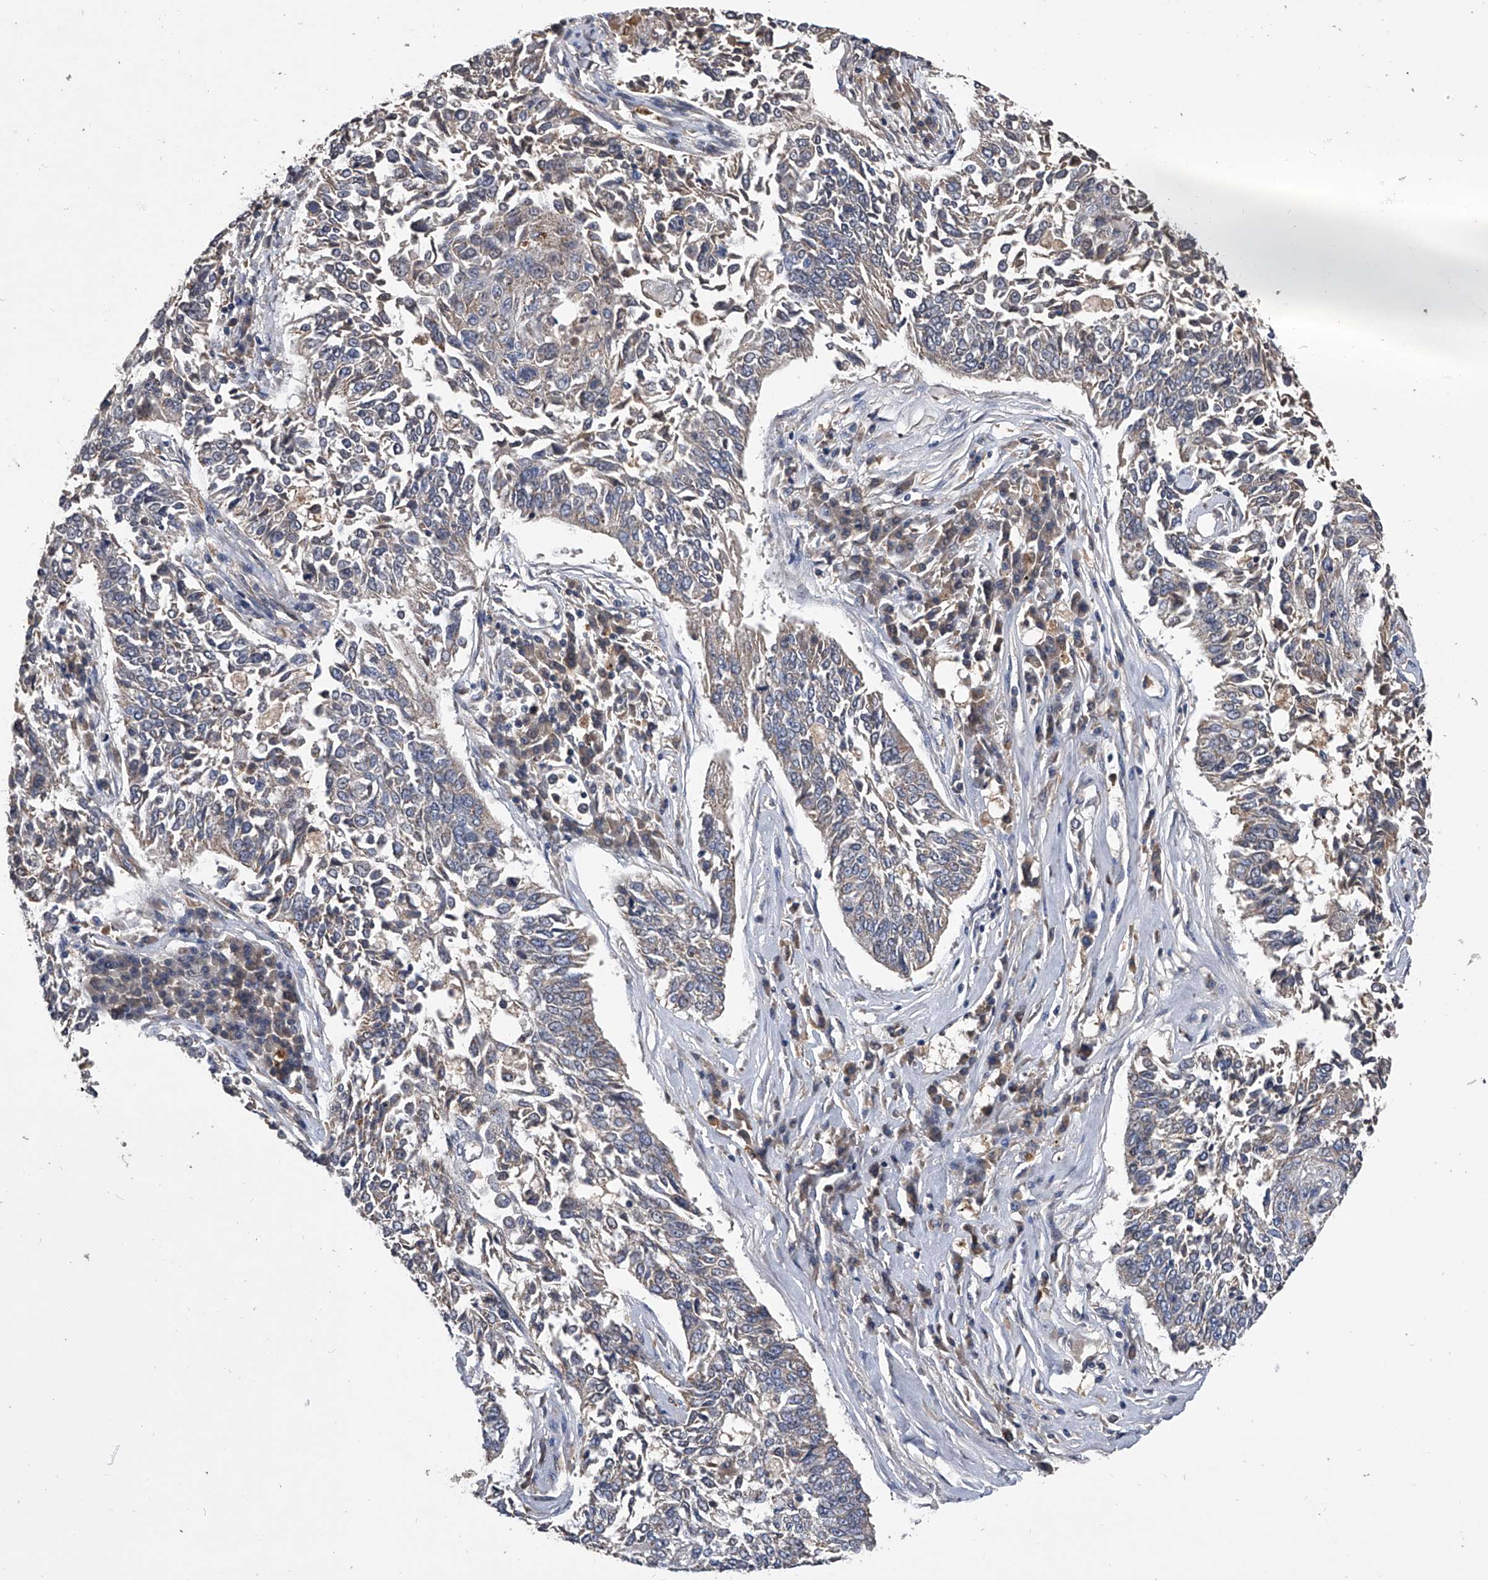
{"staining": {"intensity": "negative", "quantity": "none", "location": "none"}, "tissue": "lung cancer", "cell_type": "Tumor cells", "image_type": "cancer", "snomed": [{"axis": "morphology", "description": "Normal tissue, NOS"}, {"axis": "morphology", "description": "Squamous cell carcinoma, NOS"}, {"axis": "topography", "description": "Cartilage tissue"}, {"axis": "topography", "description": "Bronchus"}, {"axis": "topography", "description": "Lung"}], "caption": "Immunohistochemistry (IHC) of human lung cancer reveals no staining in tumor cells.", "gene": "NRP1", "patient": {"sex": "female", "age": 49}}